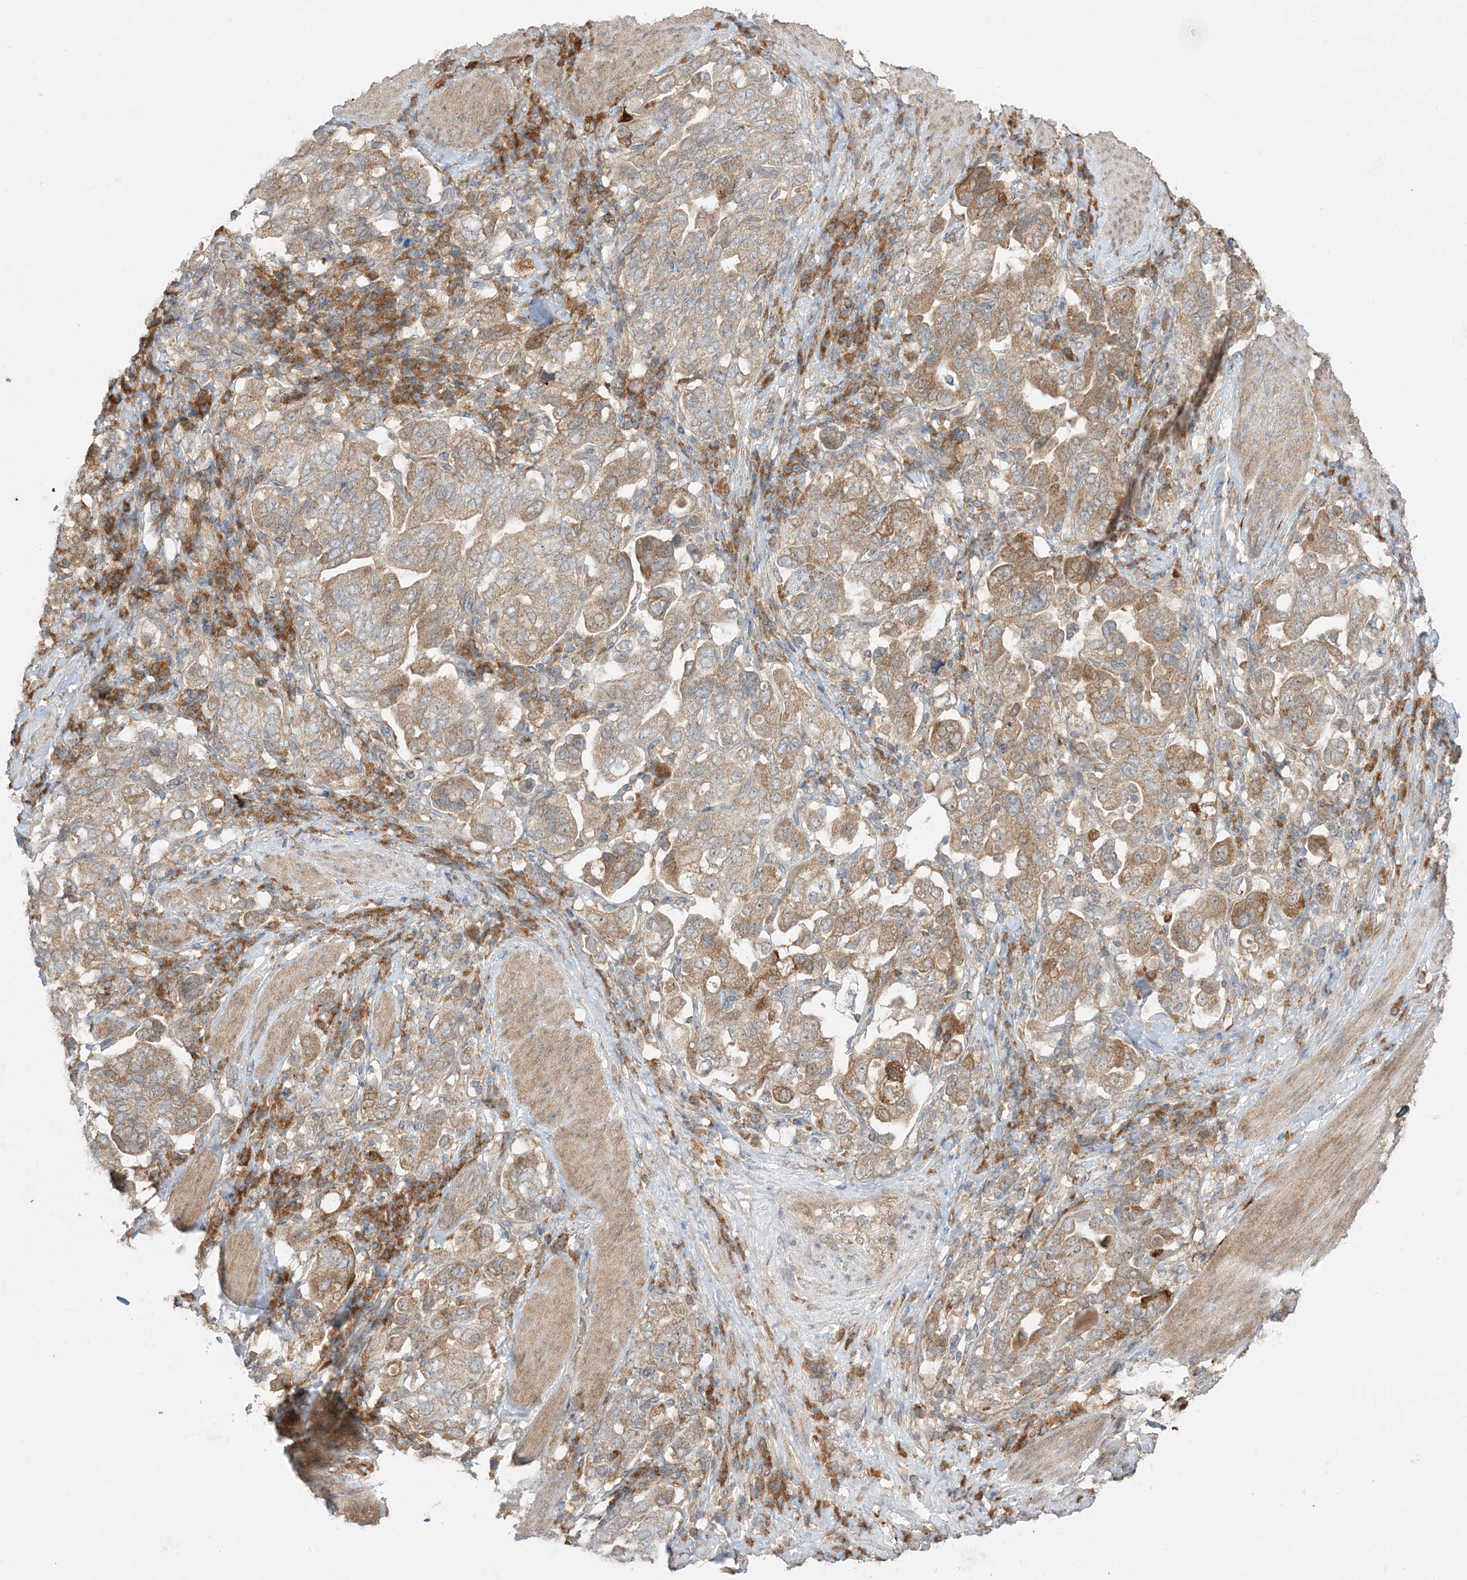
{"staining": {"intensity": "moderate", "quantity": ">75%", "location": "cytoplasmic/membranous"}, "tissue": "stomach cancer", "cell_type": "Tumor cells", "image_type": "cancer", "snomed": [{"axis": "morphology", "description": "Adenocarcinoma, NOS"}, {"axis": "topography", "description": "Stomach, upper"}], "caption": "Tumor cells demonstrate medium levels of moderate cytoplasmic/membranous staining in about >75% of cells in human stomach cancer.", "gene": "ODC1", "patient": {"sex": "male", "age": 62}}